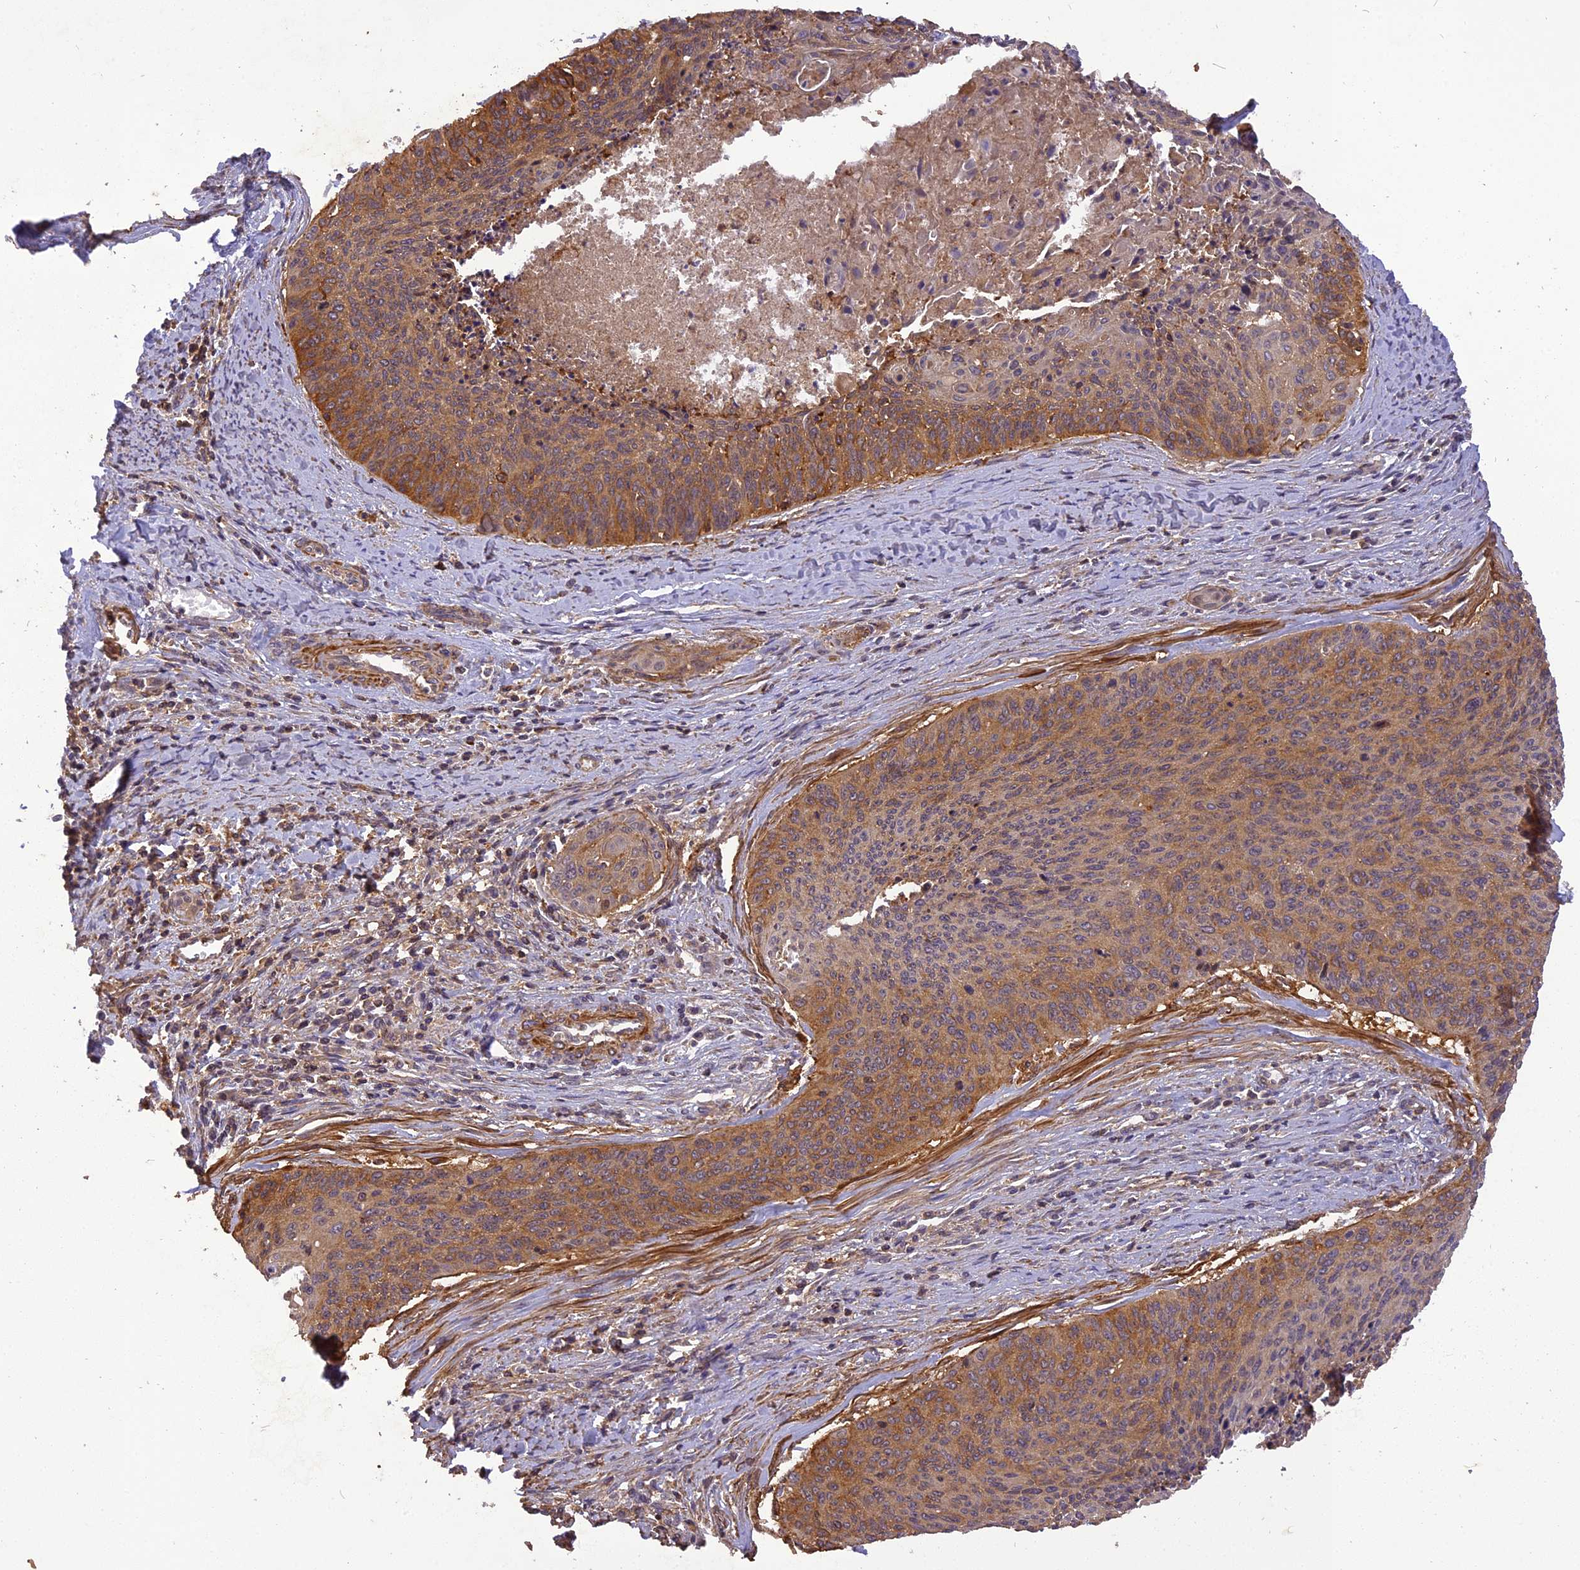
{"staining": {"intensity": "moderate", "quantity": ">75%", "location": "cytoplasmic/membranous"}, "tissue": "cervical cancer", "cell_type": "Tumor cells", "image_type": "cancer", "snomed": [{"axis": "morphology", "description": "Squamous cell carcinoma, NOS"}, {"axis": "topography", "description": "Cervix"}], "caption": "Brown immunohistochemical staining in cervical squamous cell carcinoma shows moderate cytoplasmic/membranous expression in about >75% of tumor cells. (DAB IHC with brightfield microscopy, high magnification).", "gene": "STOML1", "patient": {"sex": "female", "age": 55}}